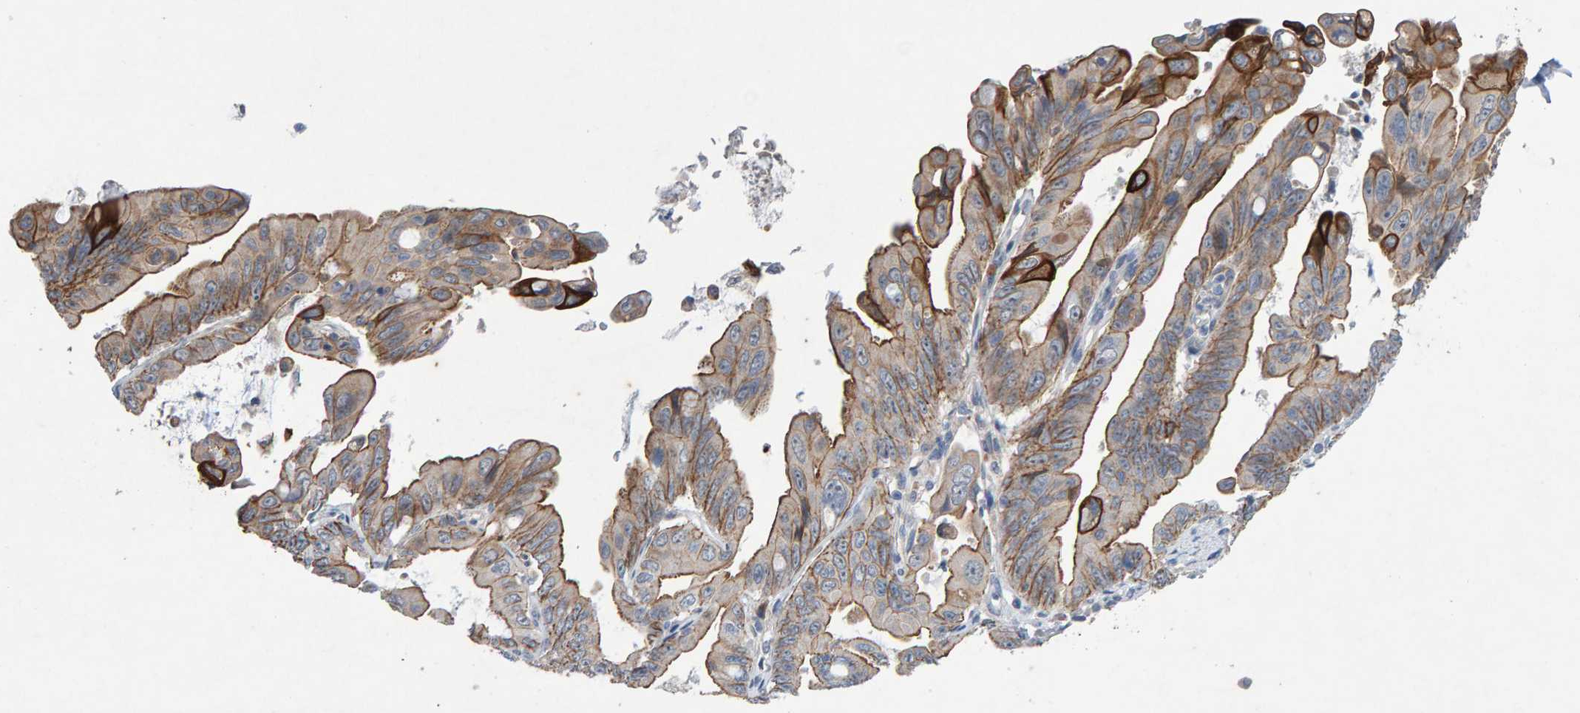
{"staining": {"intensity": "strong", "quantity": ">75%", "location": "cytoplasmic/membranous"}, "tissue": "pancreatic cancer", "cell_type": "Tumor cells", "image_type": "cancer", "snomed": [{"axis": "morphology", "description": "Adenocarcinoma, NOS"}, {"axis": "topography", "description": "Pancreas"}], "caption": "This is an image of IHC staining of pancreatic adenocarcinoma, which shows strong staining in the cytoplasmic/membranous of tumor cells.", "gene": "EFR3A", "patient": {"sex": "female", "age": 72}}